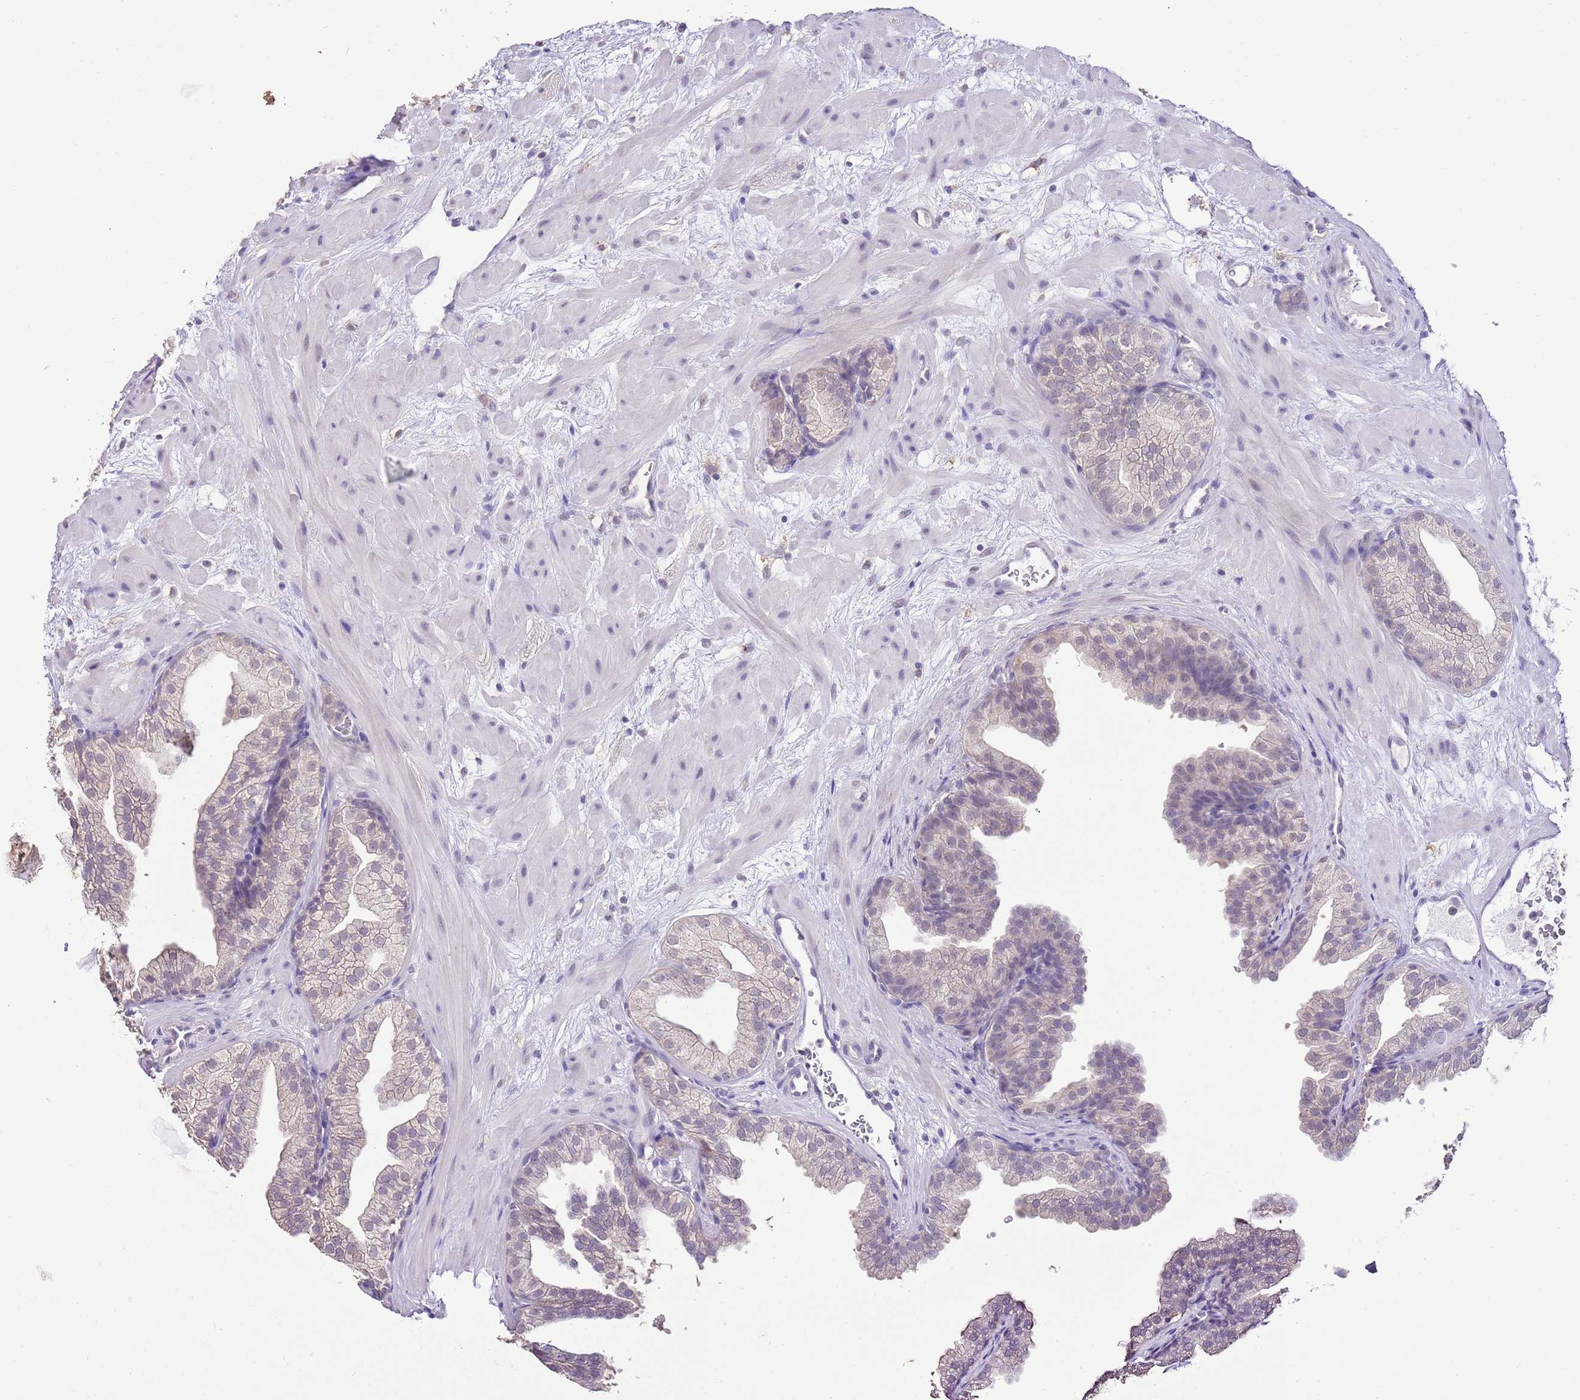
{"staining": {"intensity": "weak", "quantity": "25%-75%", "location": "nuclear"}, "tissue": "prostate", "cell_type": "Glandular cells", "image_type": "normal", "snomed": [{"axis": "morphology", "description": "Normal tissue, NOS"}, {"axis": "topography", "description": "Prostate"}], "caption": "Immunohistochemistry image of normal prostate: prostate stained using immunohistochemistry shows low levels of weak protein expression localized specifically in the nuclear of glandular cells, appearing as a nuclear brown color.", "gene": "IZUMO4", "patient": {"sex": "male", "age": 37}}